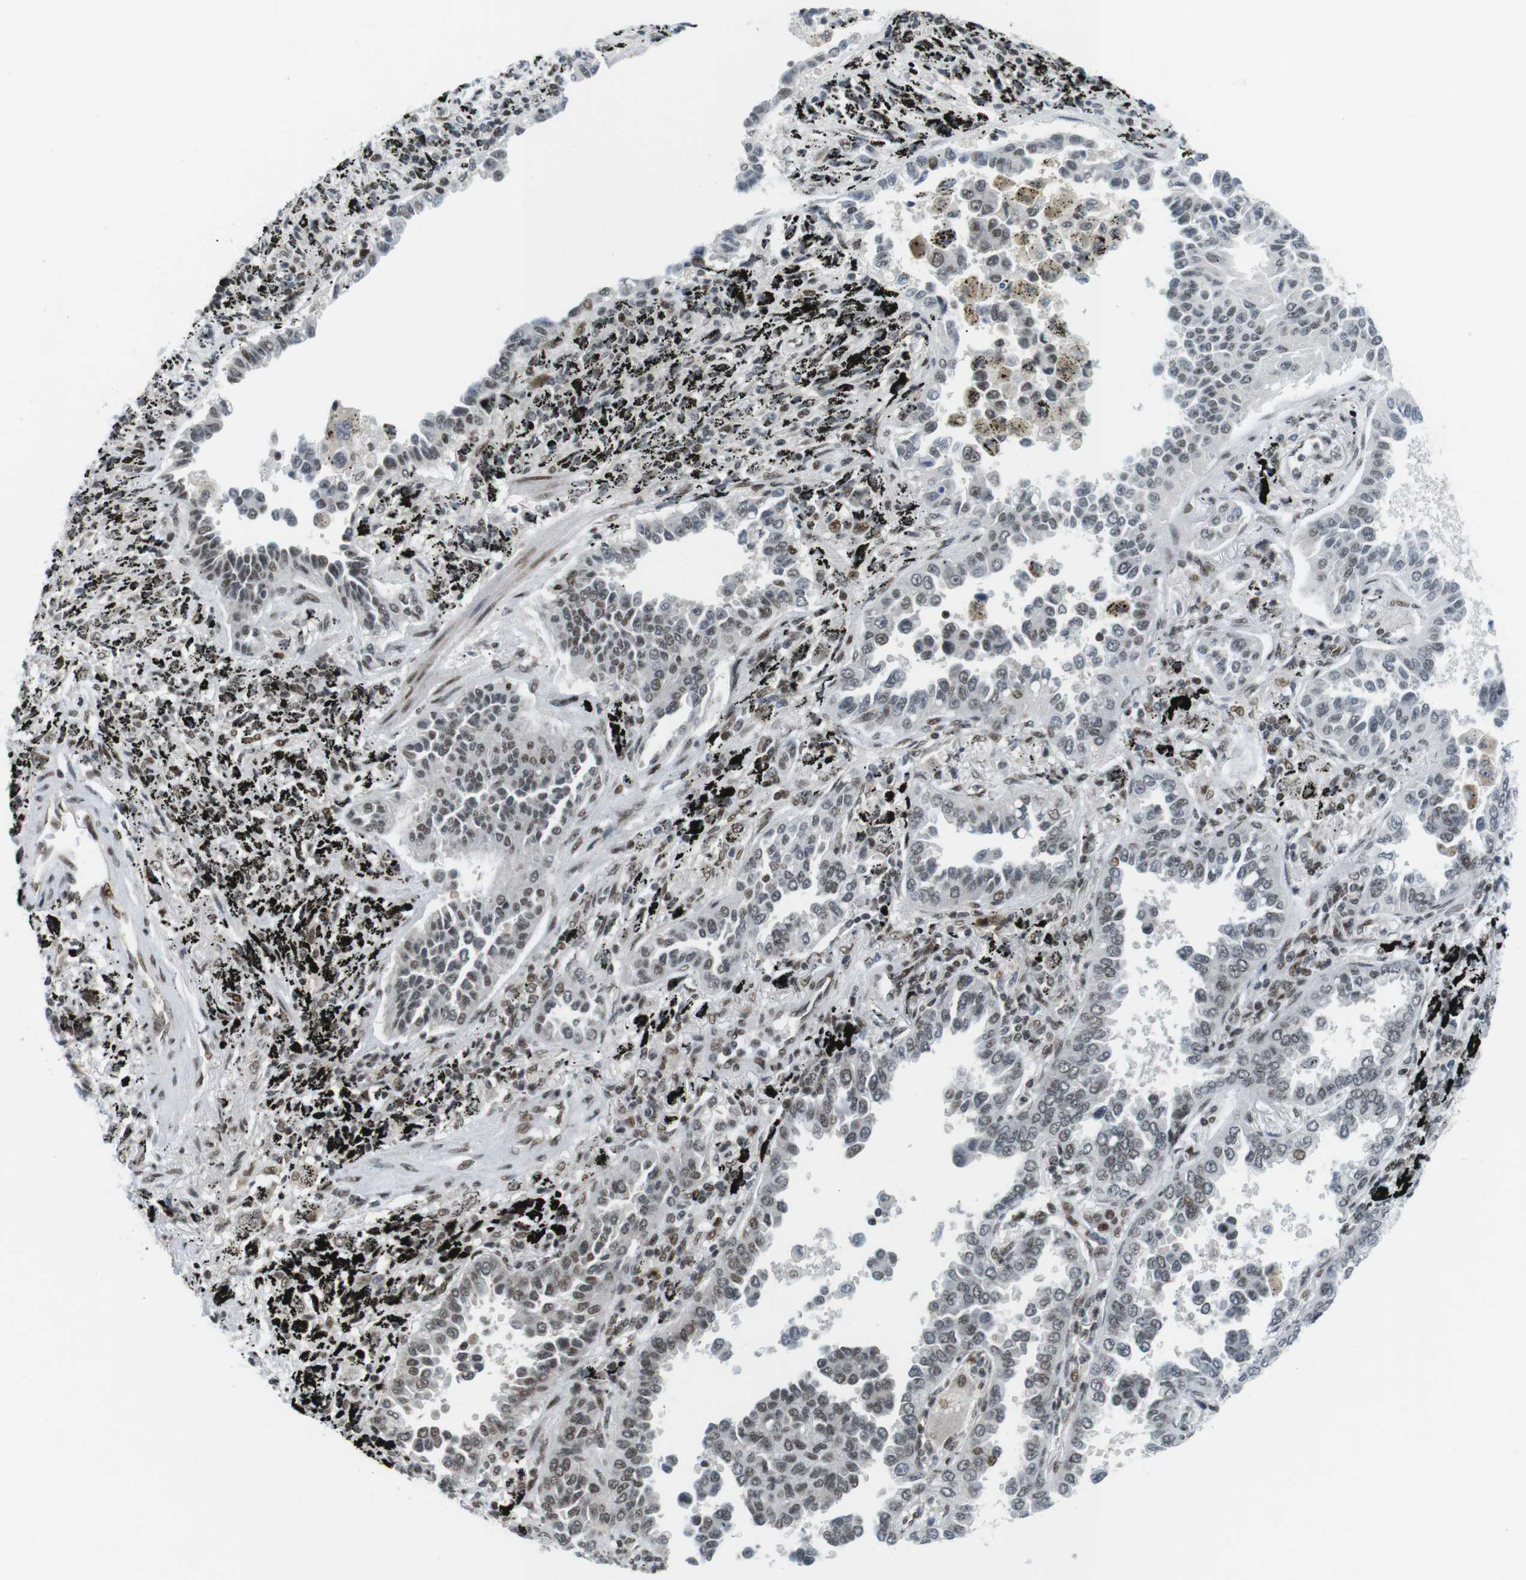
{"staining": {"intensity": "moderate", "quantity": "<25%", "location": "nuclear"}, "tissue": "lung cancer", "cell_type": "Tumor cells", "image_type": "cancer", "snomed": [{"axis": "morphology", "description": "Normal tissue, NOS"}, {"axis": "morphology", "description": "Adenocarcinoma, NOS"}, {"axis": "topography", "description": "Lung"}], "caption": "About <25% of tumor cells in human lung adenocarcinoma exhibit moderate nuclear protein positivity as visualized by brown immunohistochemical staining.", "gene": "CDC27", "patient": {"sex": "male", "age": 59}}